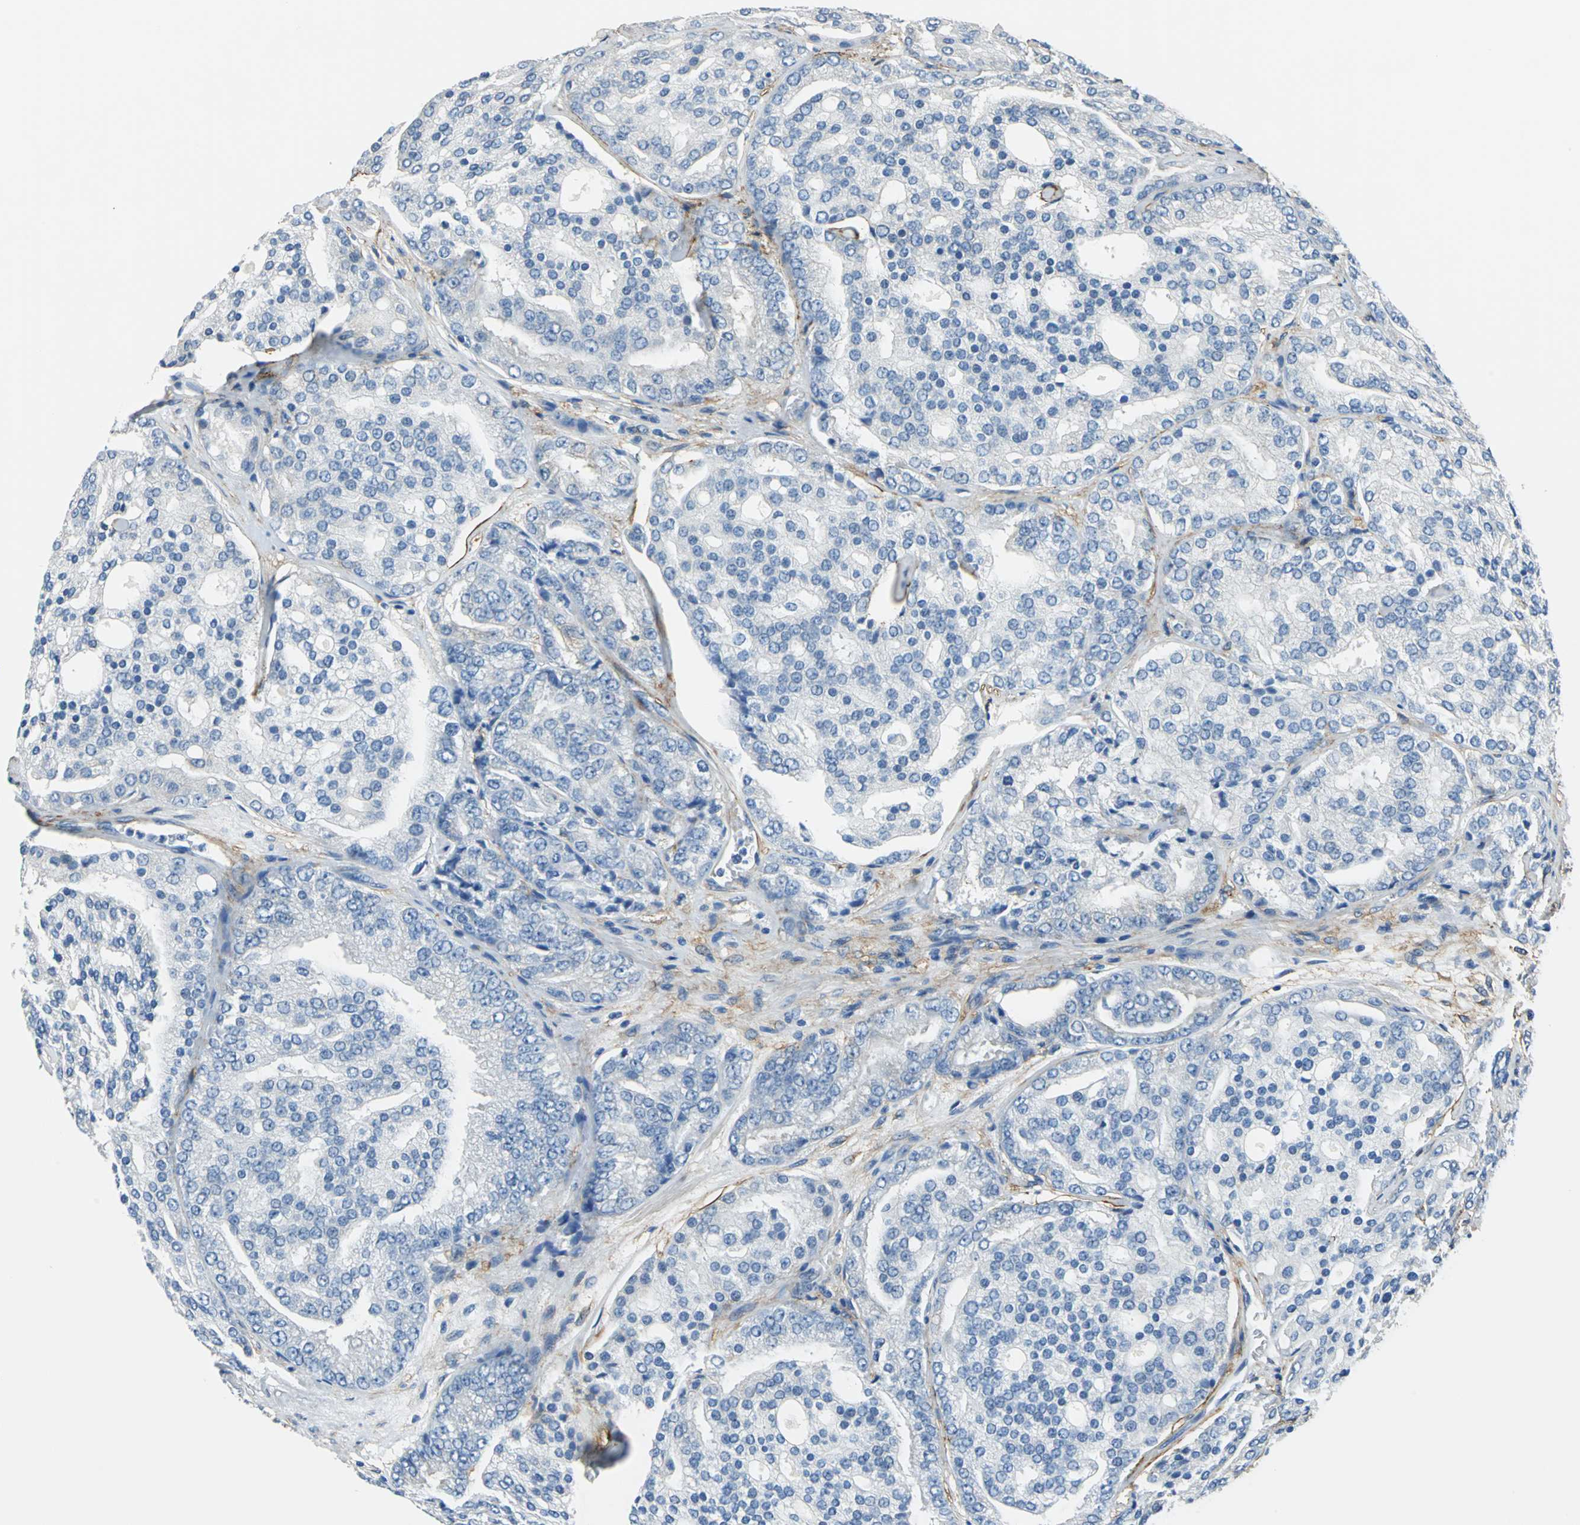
{"staining": {"intensity": "negative", "quantity": "none", "location": "none"}, "tissue": "prostate cancer", "cell_type": "Tumor cells", "image_type": "cancer", "snomed": [{"axis": "morphology", "description": "Adenocarcinoma, High grade"}, {"axis": "topography", "description": "Prostate"}], "caption": "An immunohistochemistry (IHC) photomicrograph of prostate cancer (adenocarcinoma (high-grade)) is shown. There is no staining in tumor cells of prostate cancer (adenocarcinoma (high-grade)).", "gene": "AKAP12", "patient": {"sex": "male", "age": 64}}